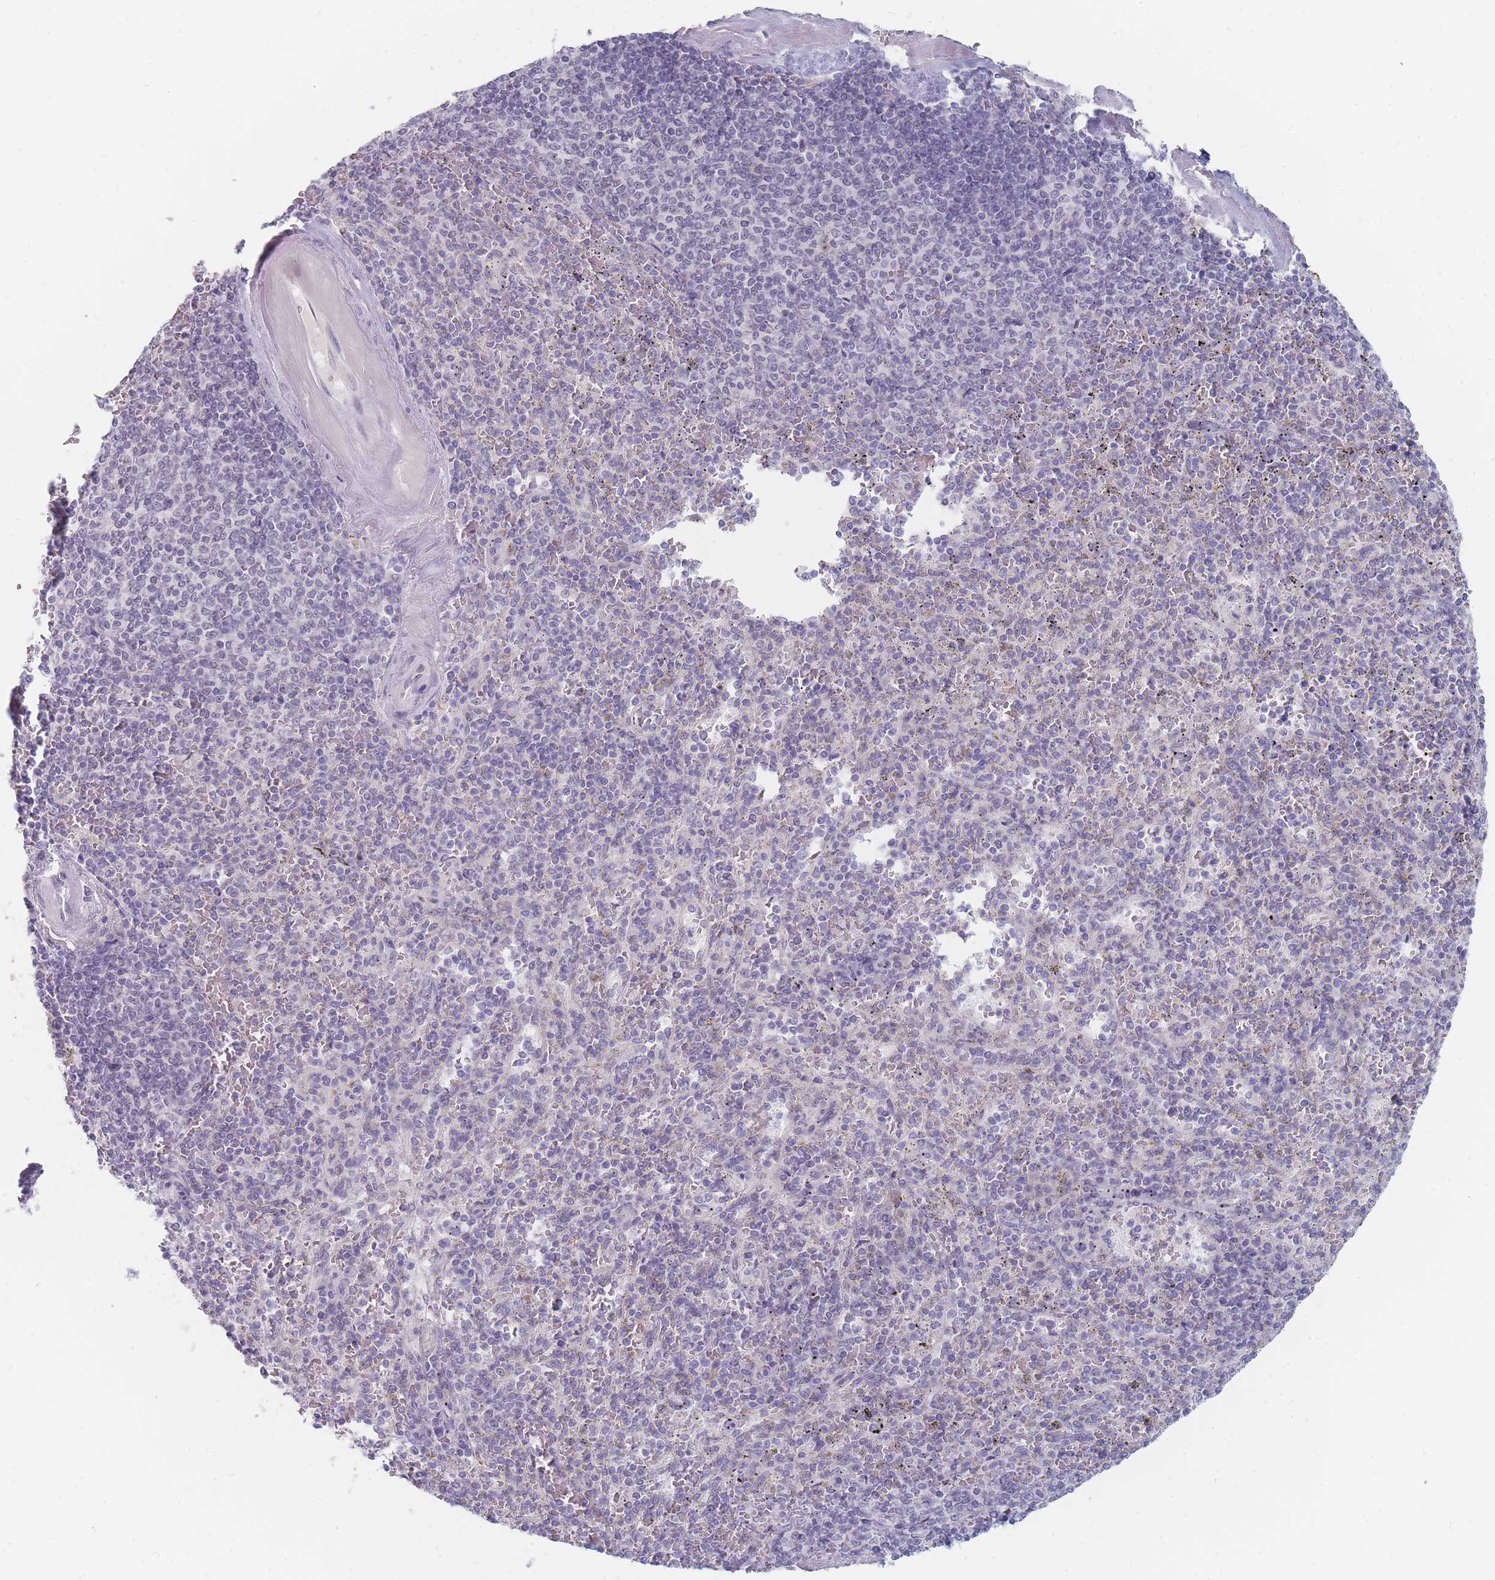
{"staining": {"intensity": "negative", "quantity": "none", "location": "none"}, "tissue": "spleen", "cell_type": "Cells in red pulp", "image_type": "normal", "snomed": [{"axis": "morphology", "description": "Normal tissue, NOS"}, {"axis": "topography", "description": "Spleen"}], "caption": "Normal spleen was stained to show a protein in brown. There is no significant staining in cells in red pulp. The staining was performed using DAB to visualize the protein expression in brown, while the nuclei were stained in blue with hematoxylin (Magnification: 20x).", "gene": "RNF8", "patient": {"sex": "male", "age": 82}}